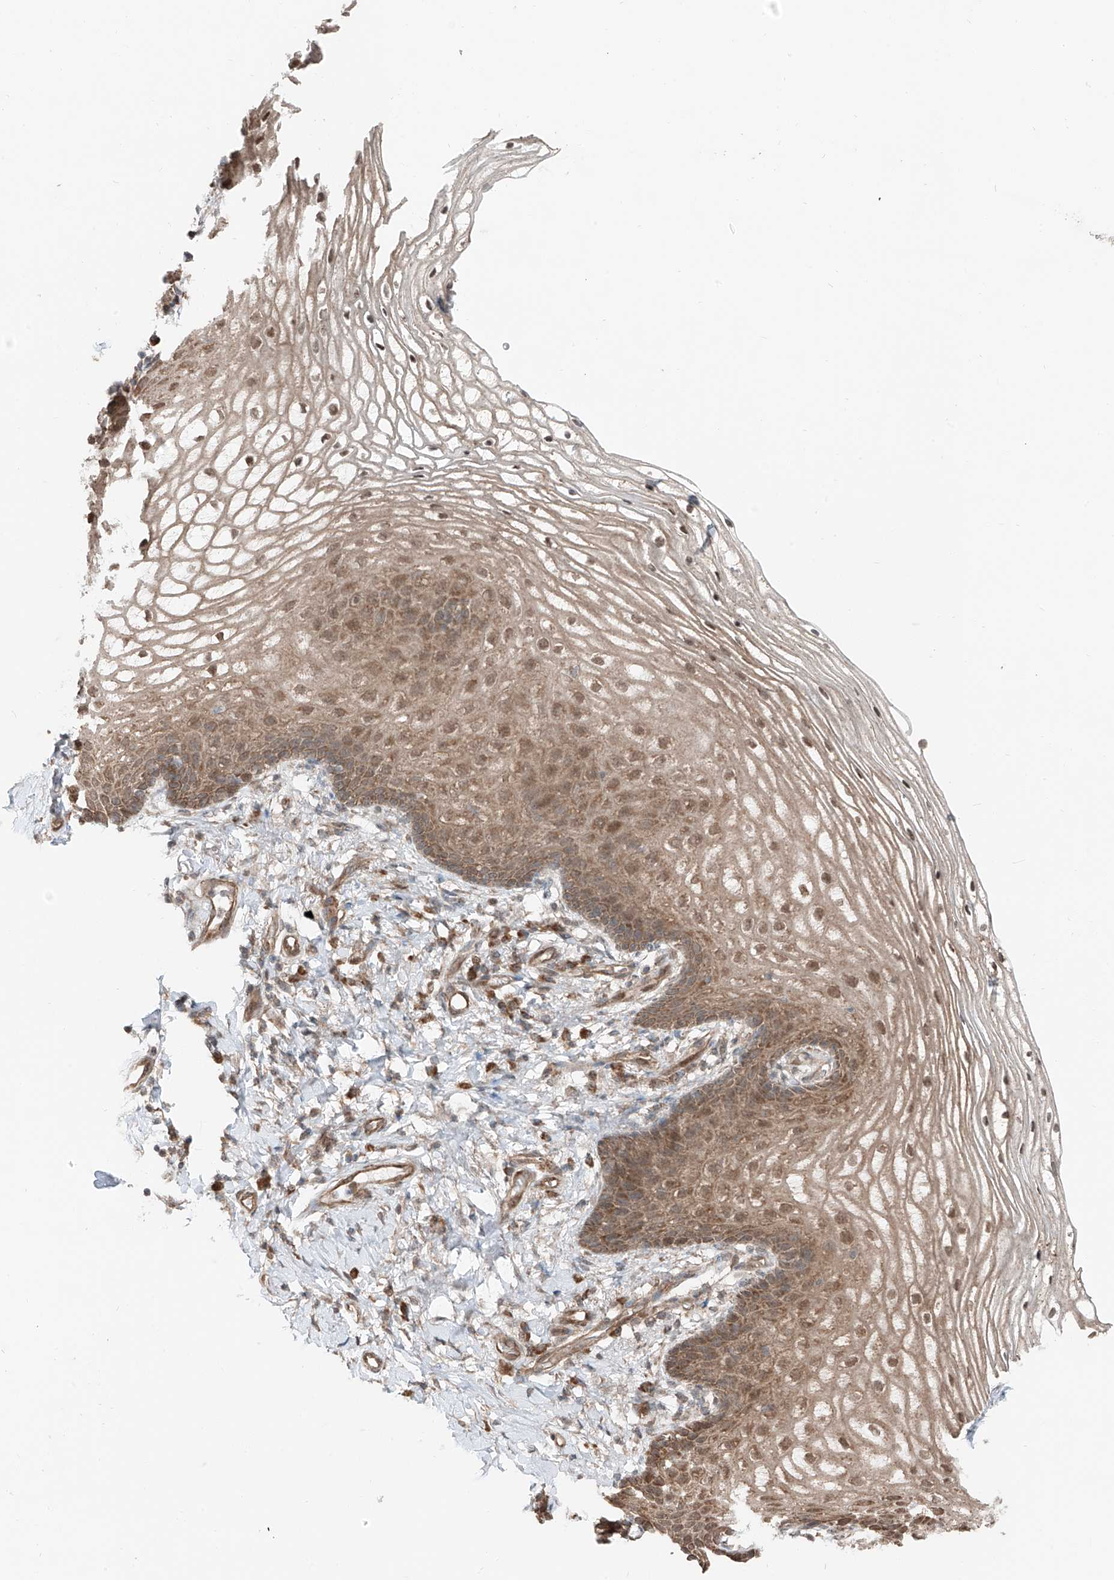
{"staining": {"intensity": "moderate", "quantity": ">75%", "location": "cytoplasmic/membranous,nuclear"}, "tissue": "vagina", "cell_type": "Squamous epithelial cells", "image_type": "normal", "snomed": [{"axis": "morphology", "description": "Normal tissue, NOS"}, {"axis": "topography", "description": "Vagina"}], "caption": "A medium amount of moderate cytoplasmic/membranous,nuclear positivity is identified in approximately >75% of squamous epithelial cells in normal vagina. Nuclei are stained in blue.", "gene": "CEP162", "patient": {"sex": "female", "age": 60}}